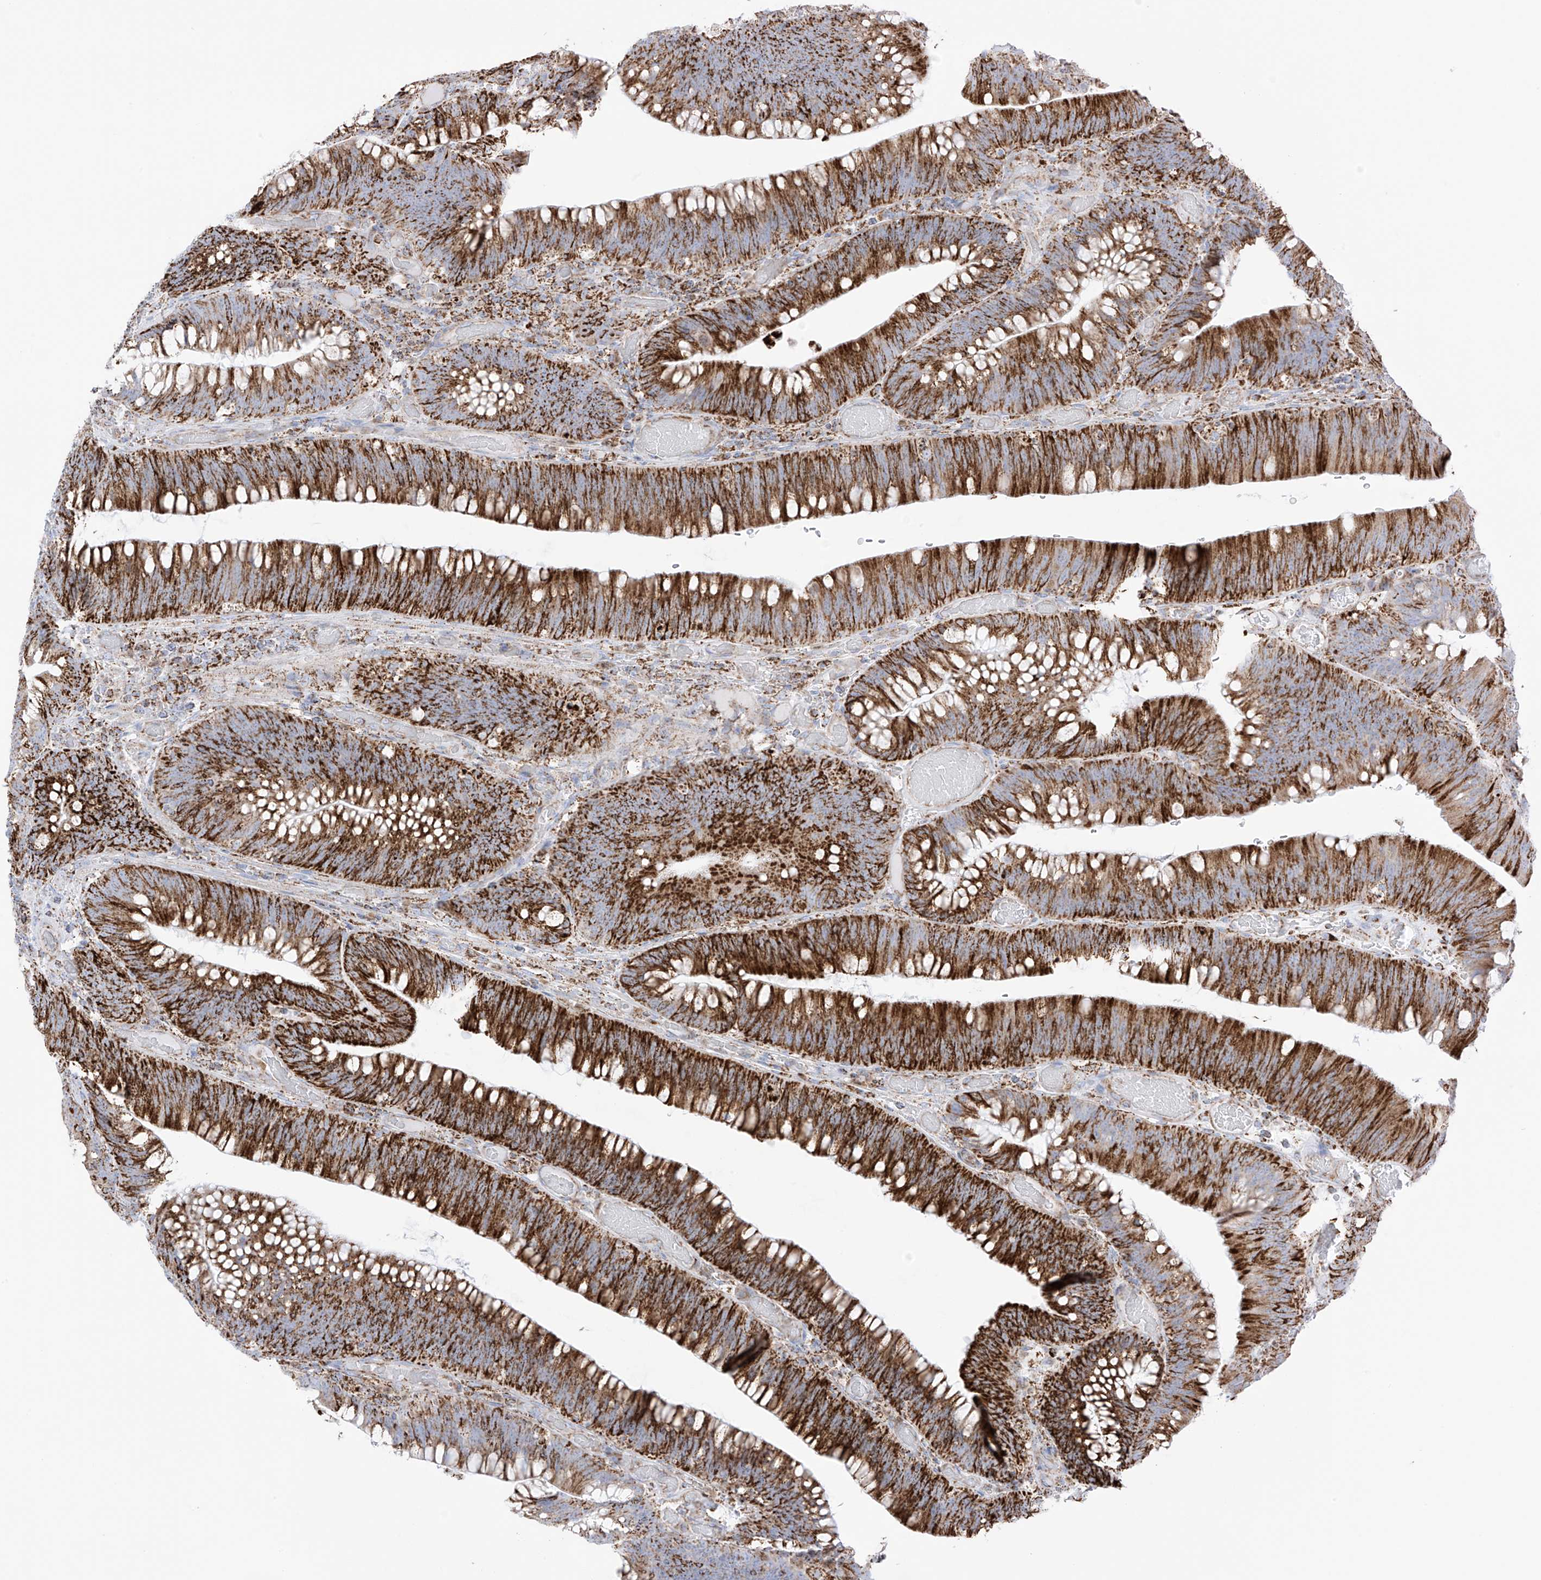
{"staining": {"intensity": "strong", "quantity": ">75%", "location": "cytoplasmic/membranous"}, "tissue": "colorectal cancer", "cell_type": "Tumor cells", "image_type": "cancer", "snomed": [{"axis": "morphology", "description": "Normal tissue, NOS"}, {"axis": "topography", "description": "Colon"}], "caption": "Protein staining shows strong cytoplasmic/membranous staining in about >75% of tumor cells in colorectal cancer.", "gene": "XKR3", "patient": {"sex": "female", "age": 82}}